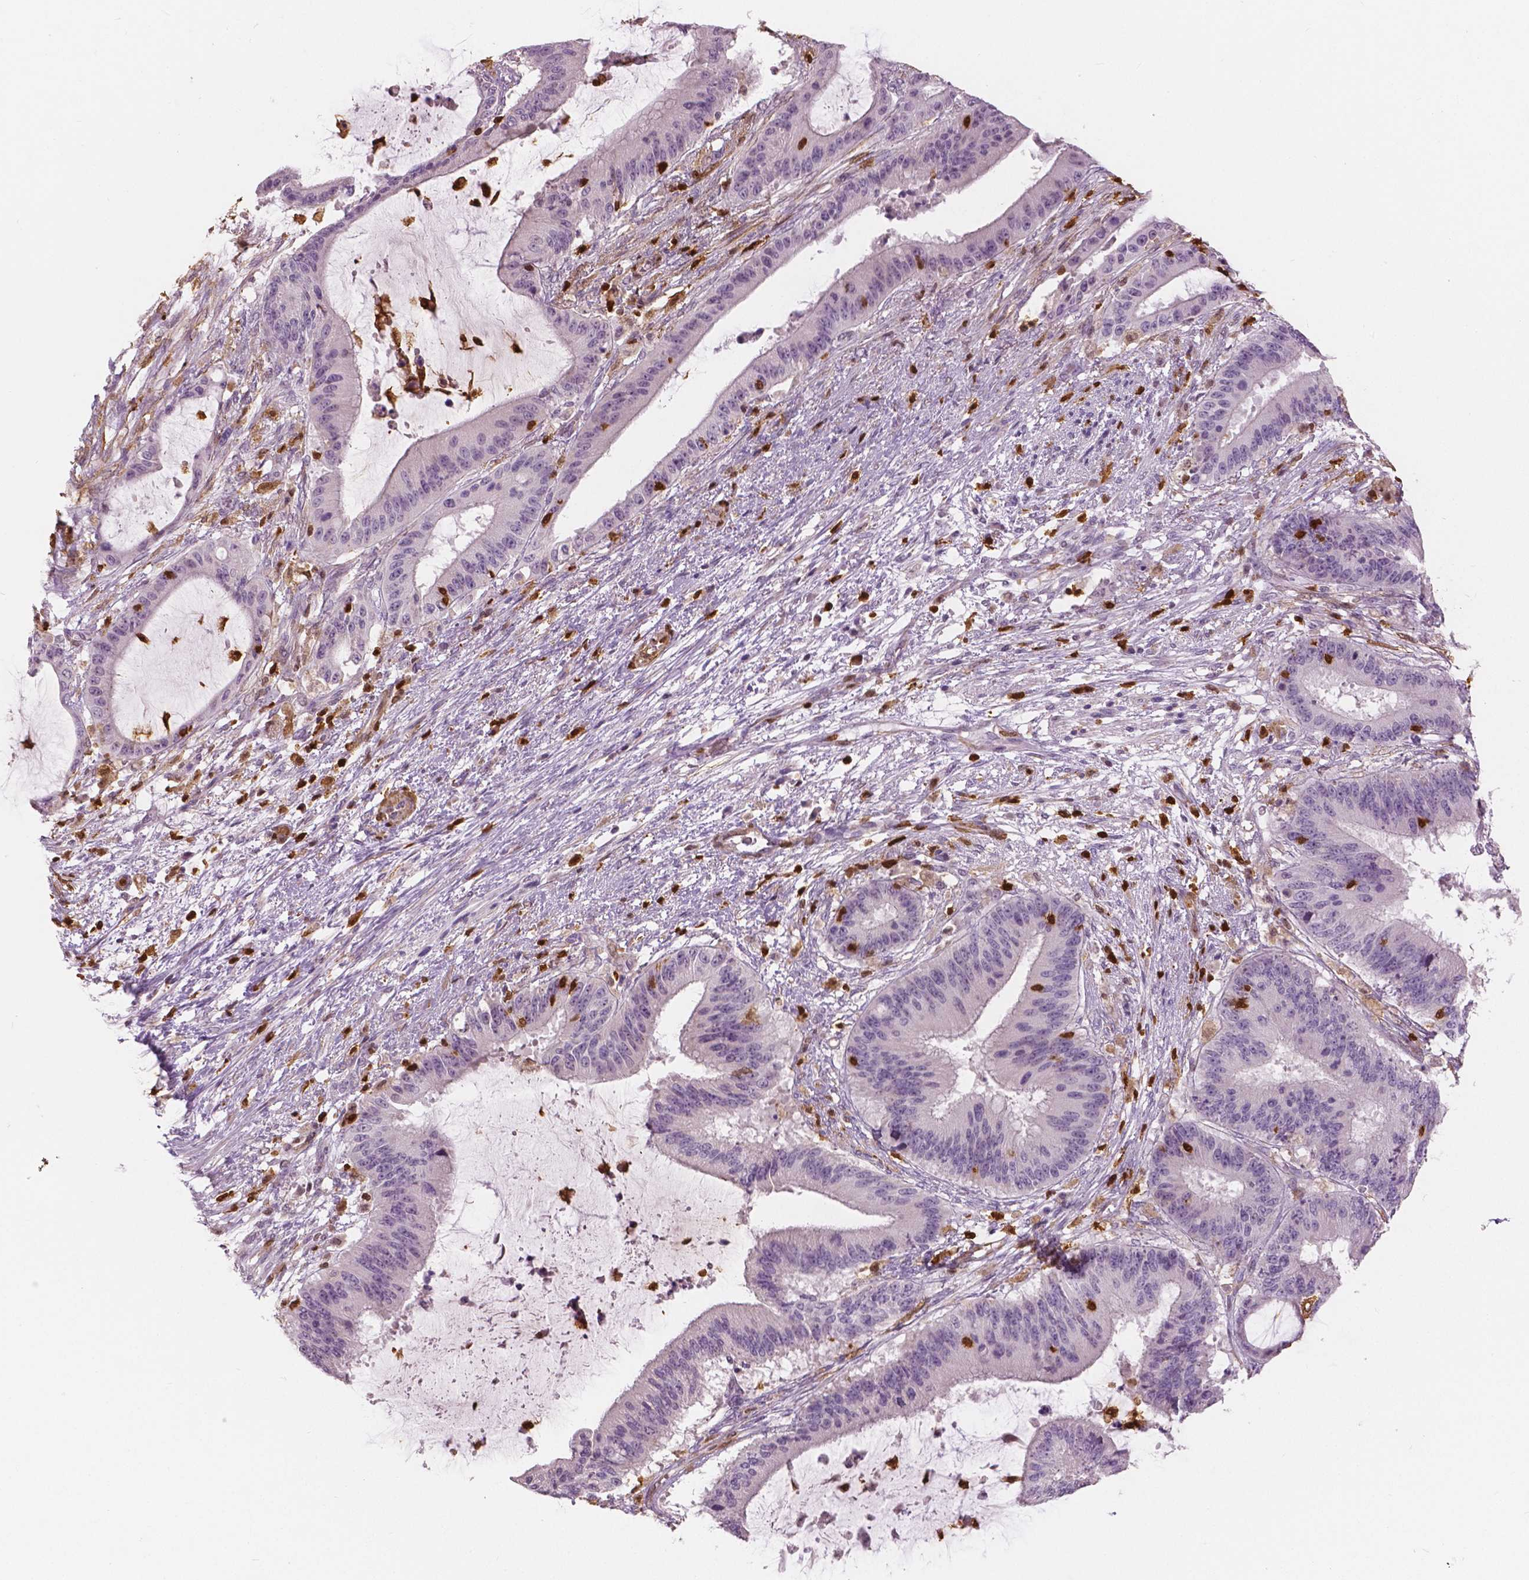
{"staining": {"intensity": "negative", "quantity": "none", "location": "none"}, "tissue": "liver cancer", "cell_type": "Tumor cells", "image_type": "cancer", "snomed": [{"axis": "morphology", "description": "Normal tissue, NOS"}, {"axis": "morphology", "description": "Cholangiocarcinoma"}, {"axis": "topography", "description": "Liver"}, {"axis": "topography", "description": "Peripheral nerve tissue"}], "caption": "A histopathology image of liver cancer (cholangiocarcinoma) stained for a protein displays no brown staining in tumor cells.", "gene": "S100A4", "patient": {"sex": "female", "age": 73}}